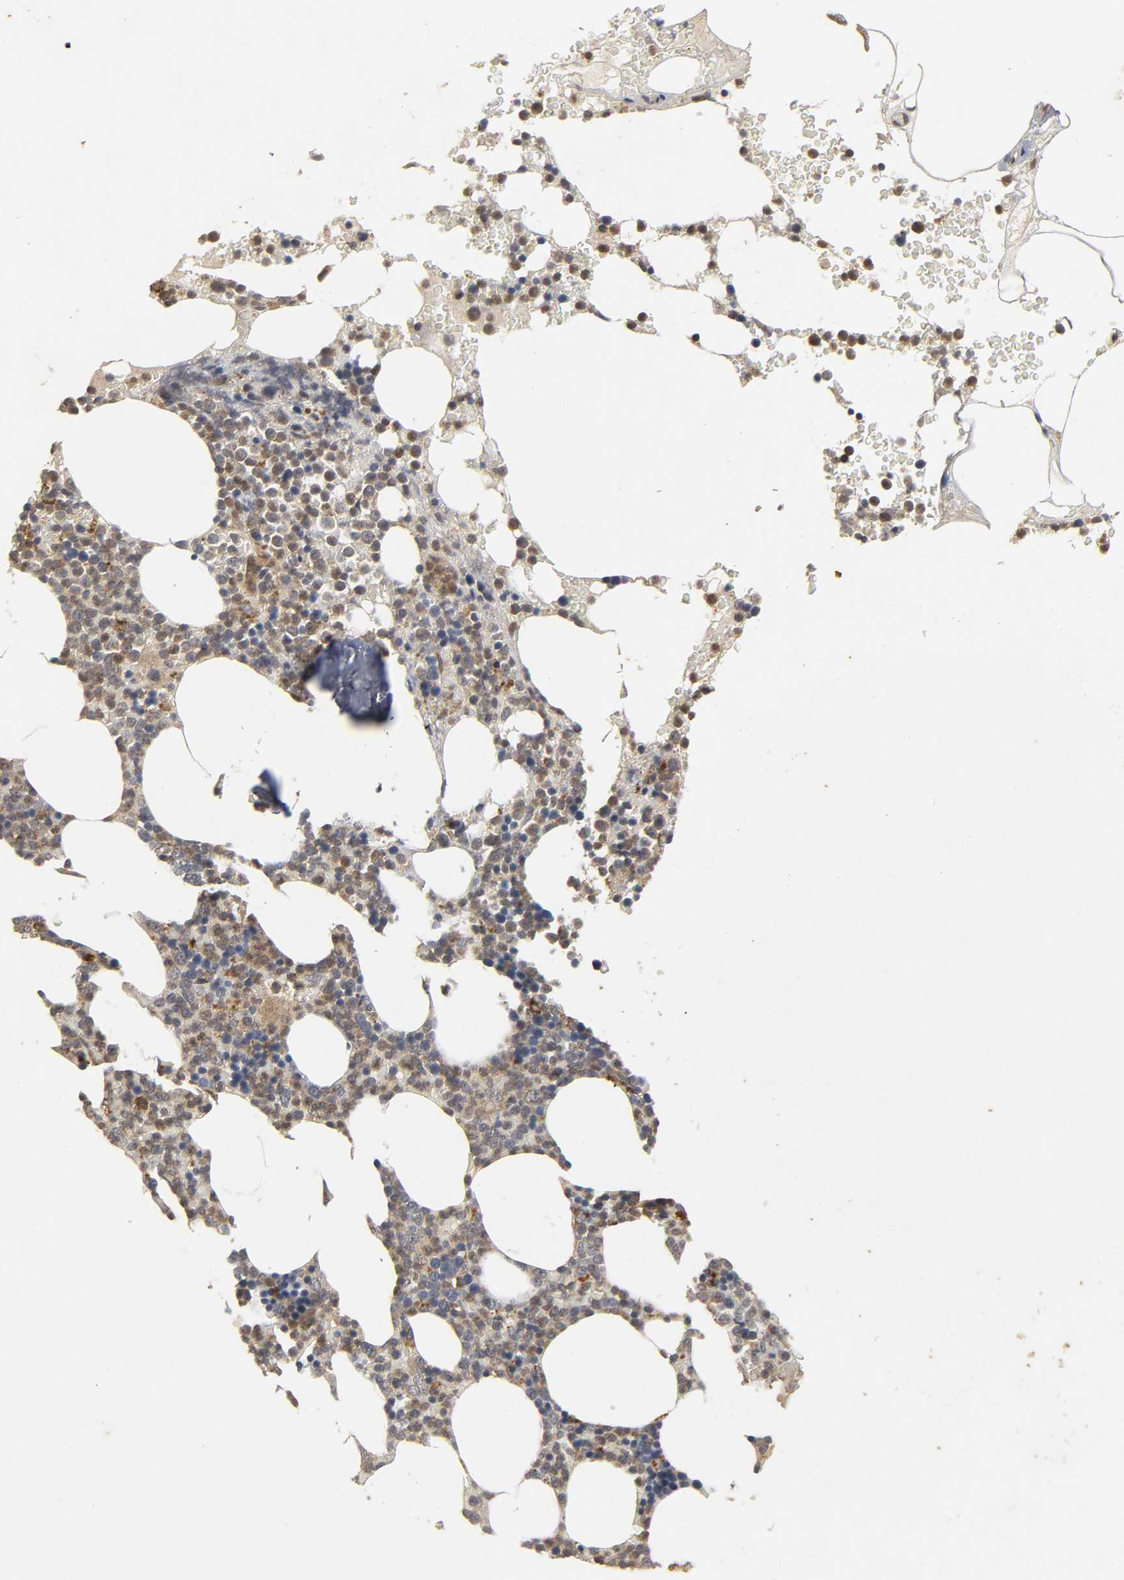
{"staining": {"intensity": "moderate", "quantity": ">75%", "location": "cytoplasmic/membranous"}, "tissue": "bone marrow", "cell_type": "Hematopoietic cells", "image_type": "normal", "snomed": [{"axis": "morphology", "description": "Normal tissue, NOS"}, {"axis": "topography", "description": "Bone marrow"}], "caption": "This histopathology image demonstrates normal bone marrow stained with IHC to label a protein in brown. The cytoplasmic/membranous of hematopoietic cells show moderate positivity for the protein. Nuclei are counter-stained blue.", "gene": "TRAF6", "patient": {"sex": "female", "age": 66}}